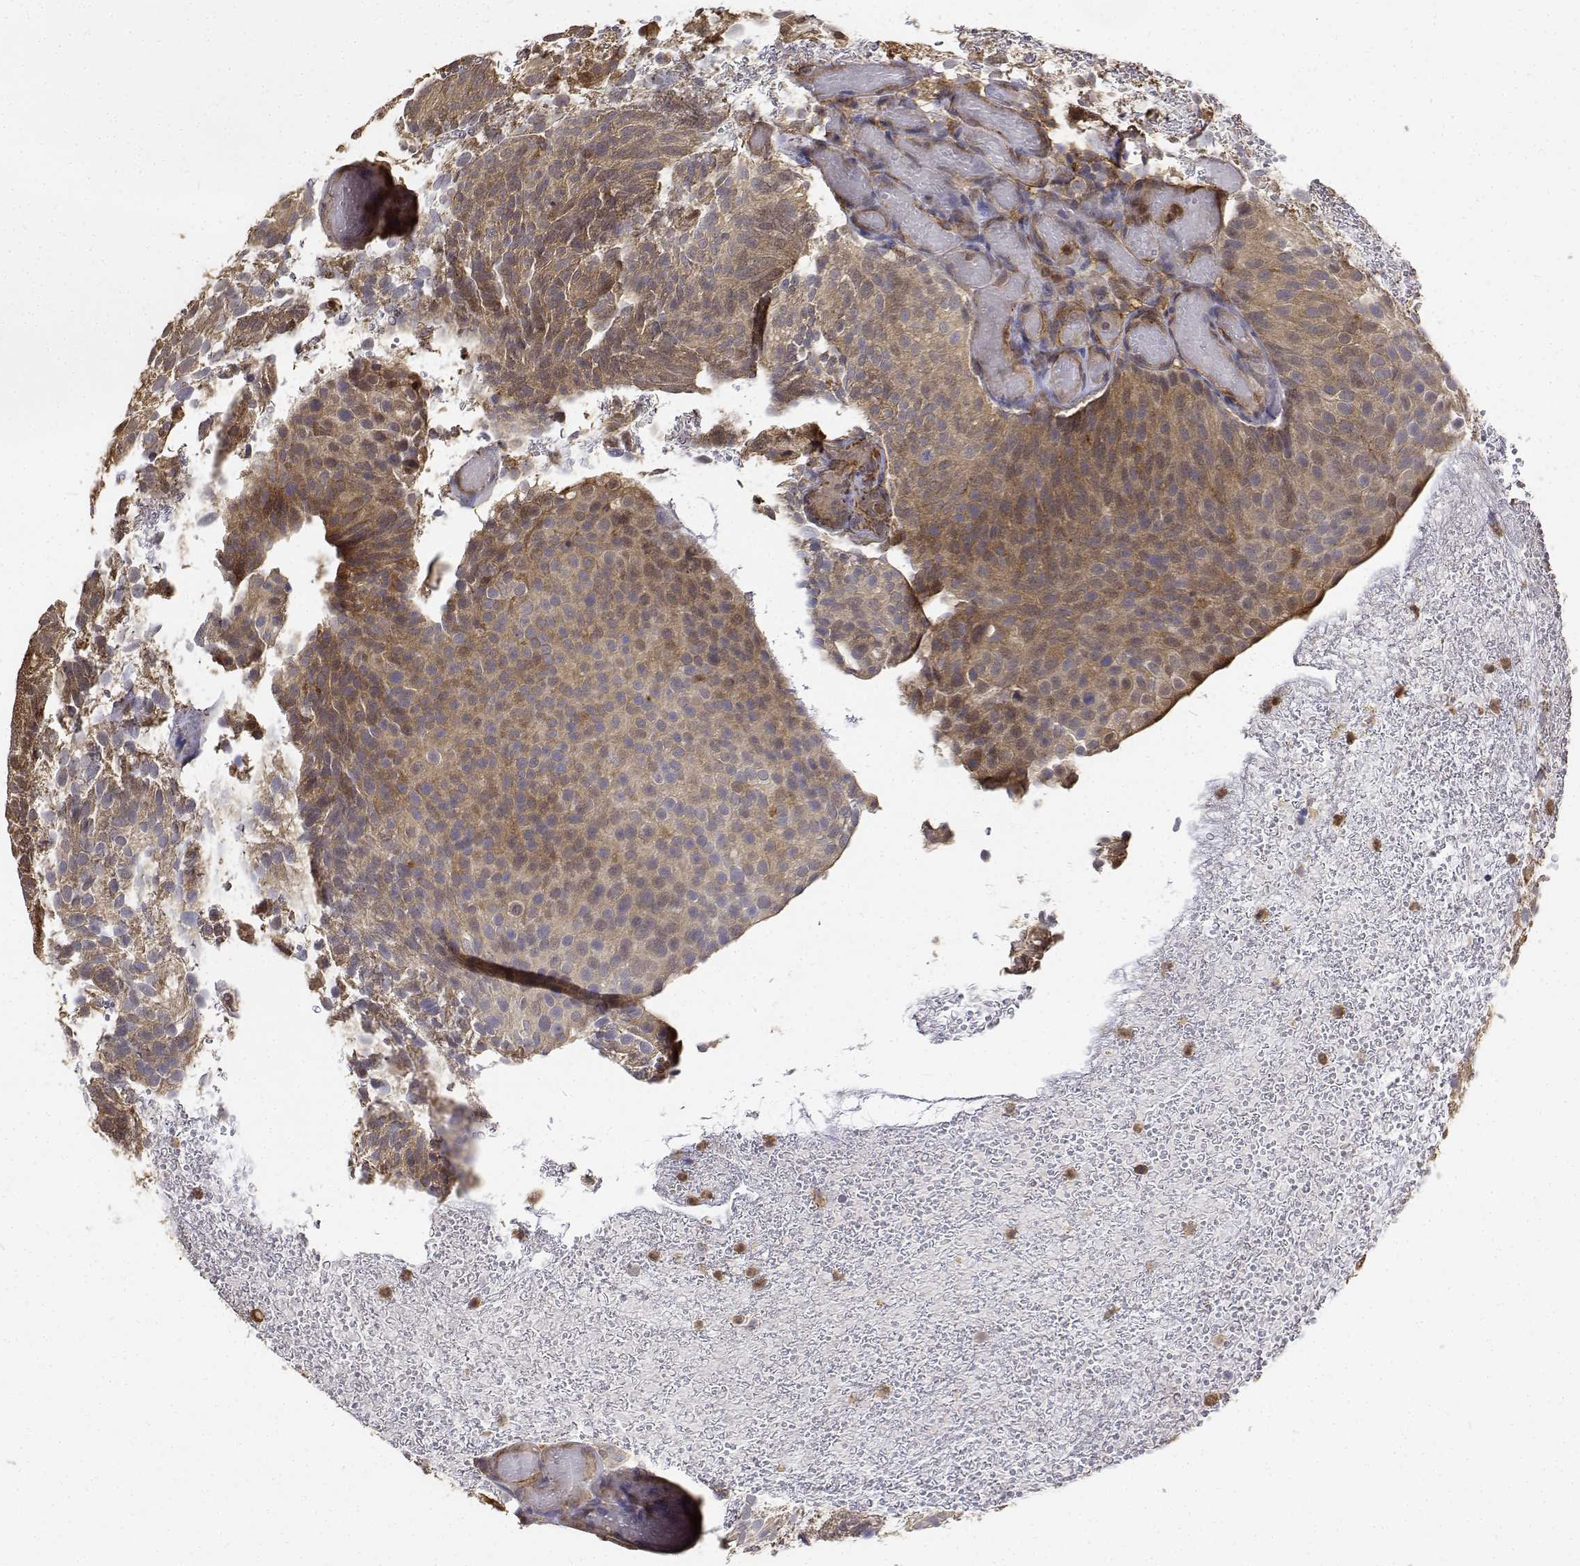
{"staining": {"intensity": "moderate", "quantity": ">75%", "location": "cytoplasmic/membranous"}, "tissue": "urothelial cancer", "cell_type": "Tumor cells", "image_type": "cancer", "snomed": [{"axis": "morphology", "description": "Urothelial carcinoma, Low grade"}, {"axis": "topography", "description": "Urinary bladder"}], "caption": "Urothelial carcinoma (low-grade) stained for a protein (brown) reveals moderate cytoplasmic/membranous positive positivity in approximately >75% of tumor cells.", "gene": "PCID2", "patient": {"sex": "male", "age": 78}}